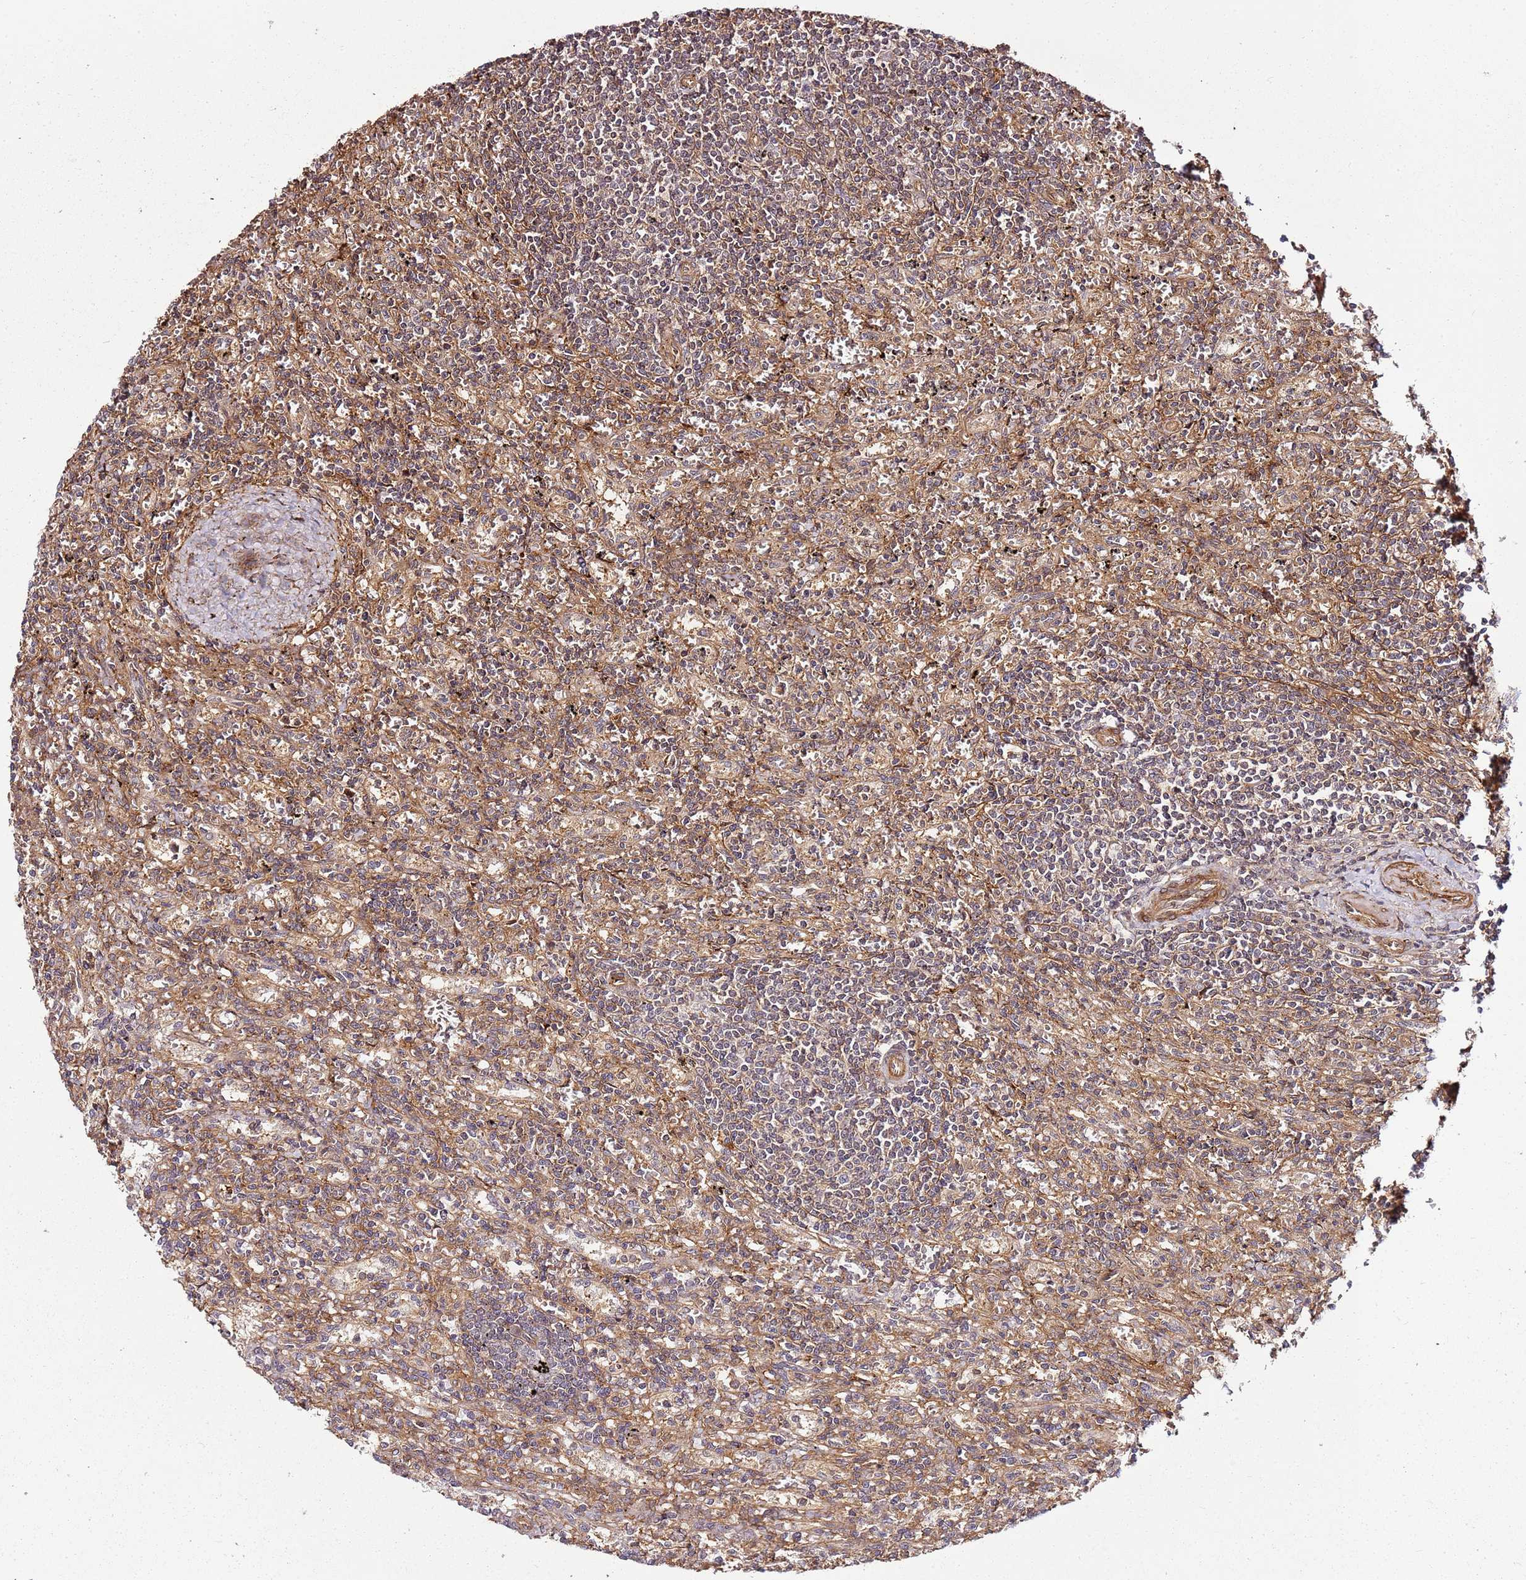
{"staining": {"intensity": "weak", "quantity": "<25%", "location": "cytoplasmic/membranous"}, "tissue": "lymphoma", "cell_type": "Tumor cells", "image_type": "cancer", "snomed": [{"axis": "morphology", "description": "Malignant lymphoma, non-Hodgkin's type, Low grade"}, {"axis": "topography", "description": "Spleen"}], "caption": "Immunohistochemistry (IHC) histopathology image of human lymphoma stained for a protein (brown), which demonstrates no staining in tumor cells. (DAB (3,3'-diaminobenzidine) IHC with hematoxylin counter stain).", "gene": "CCNYL1", "patient": {"sex": "male", "age": 76}}